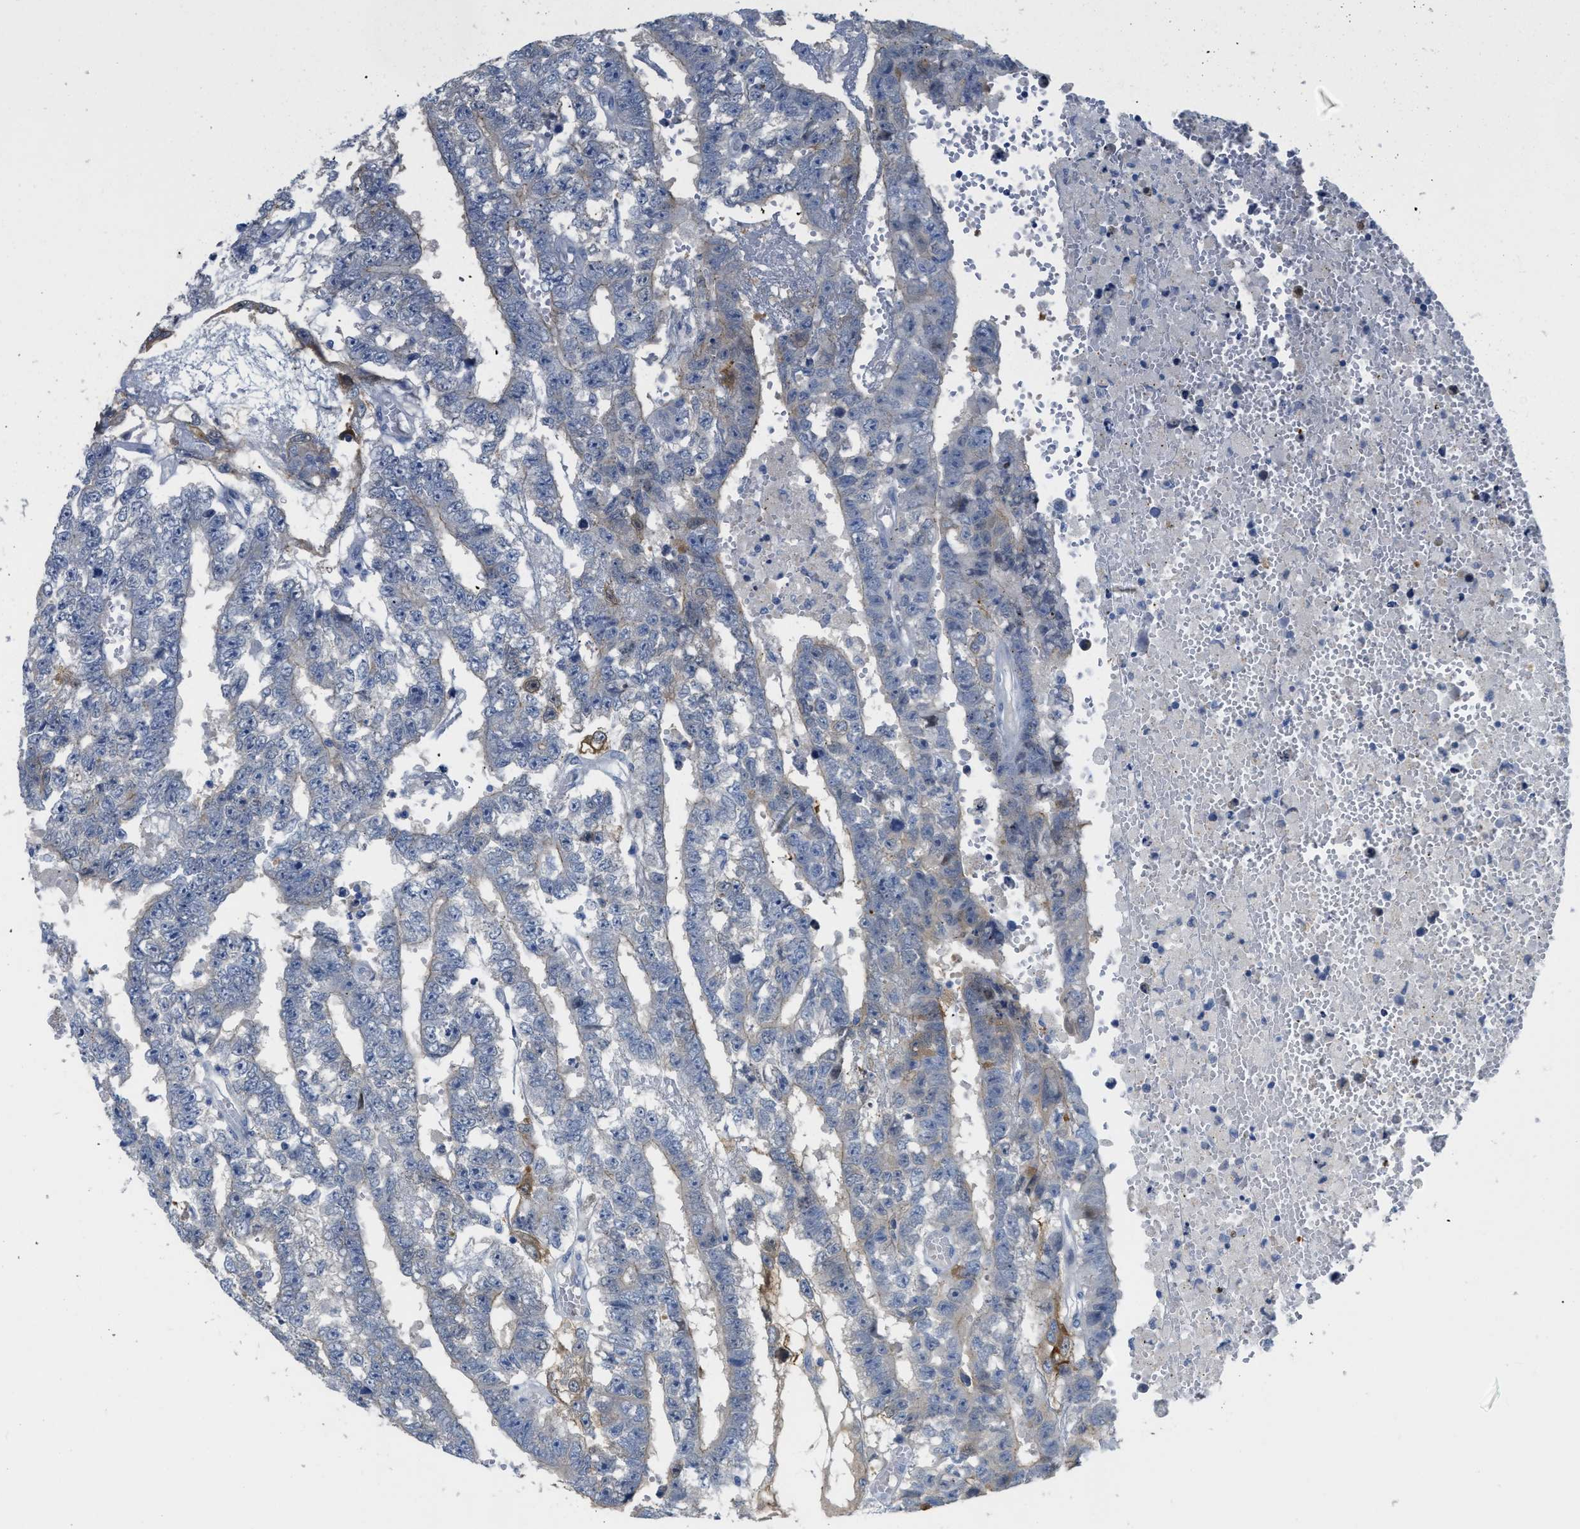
{"staining": {"intensity": "weak", "quantity": "<25%", "location": "cytoplasmic/membranous"}, "tissue": "testis cancer", "cell_type": "Tumor cells", "image_type": "cancer", "snomed": [{"axis": "morphology", "description": "Carcinoma, Embryonal, NOS"}, {"axis": "topography", "description": "Testis"}], "caption": "A micrograph of testis cancer stained for a protein exhibits no brown staining in tumor cells.", "gene": "CRYM", "patient": {"sex": "male", "age": 25}}